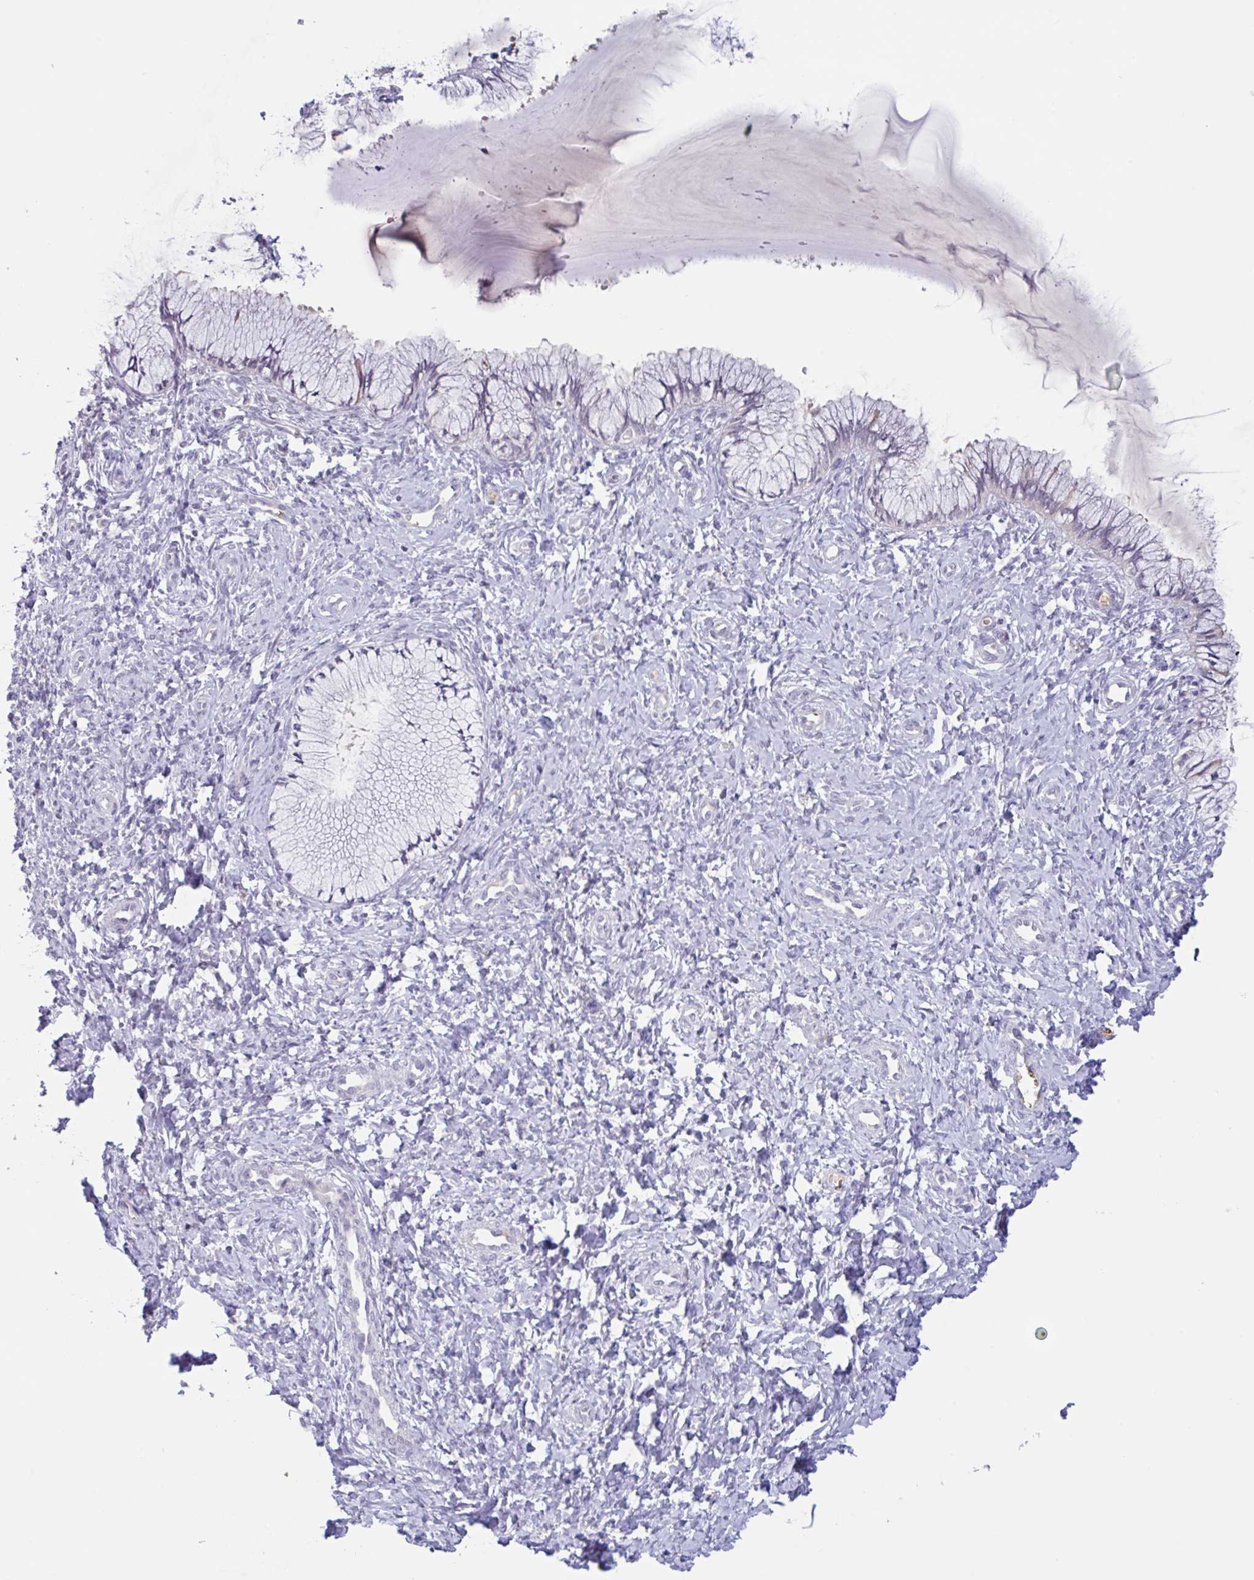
{"staining": {"intensity": "negative", "quantity": "none", "location": "none"}, "tissue": "cervix", "cell_type": "Glandular cells", "image_type": "normal", "snomed": [{"axis": "morphology", "description": "Normal tissue, NOS"}, {"axis": "topography", "description": "Cervix"}], "caption": "Immunohistochemical staining of normal human cervix shows no significant positivity in glandular cells. Brightfield microscopy of IHC stained with DAB (3,3'-diaminobenzidine) (brown) and hematoxylin (blue), captured at high magnification.", "gene": "RHAG", "patient": {"sex": "female", "age": 37}}